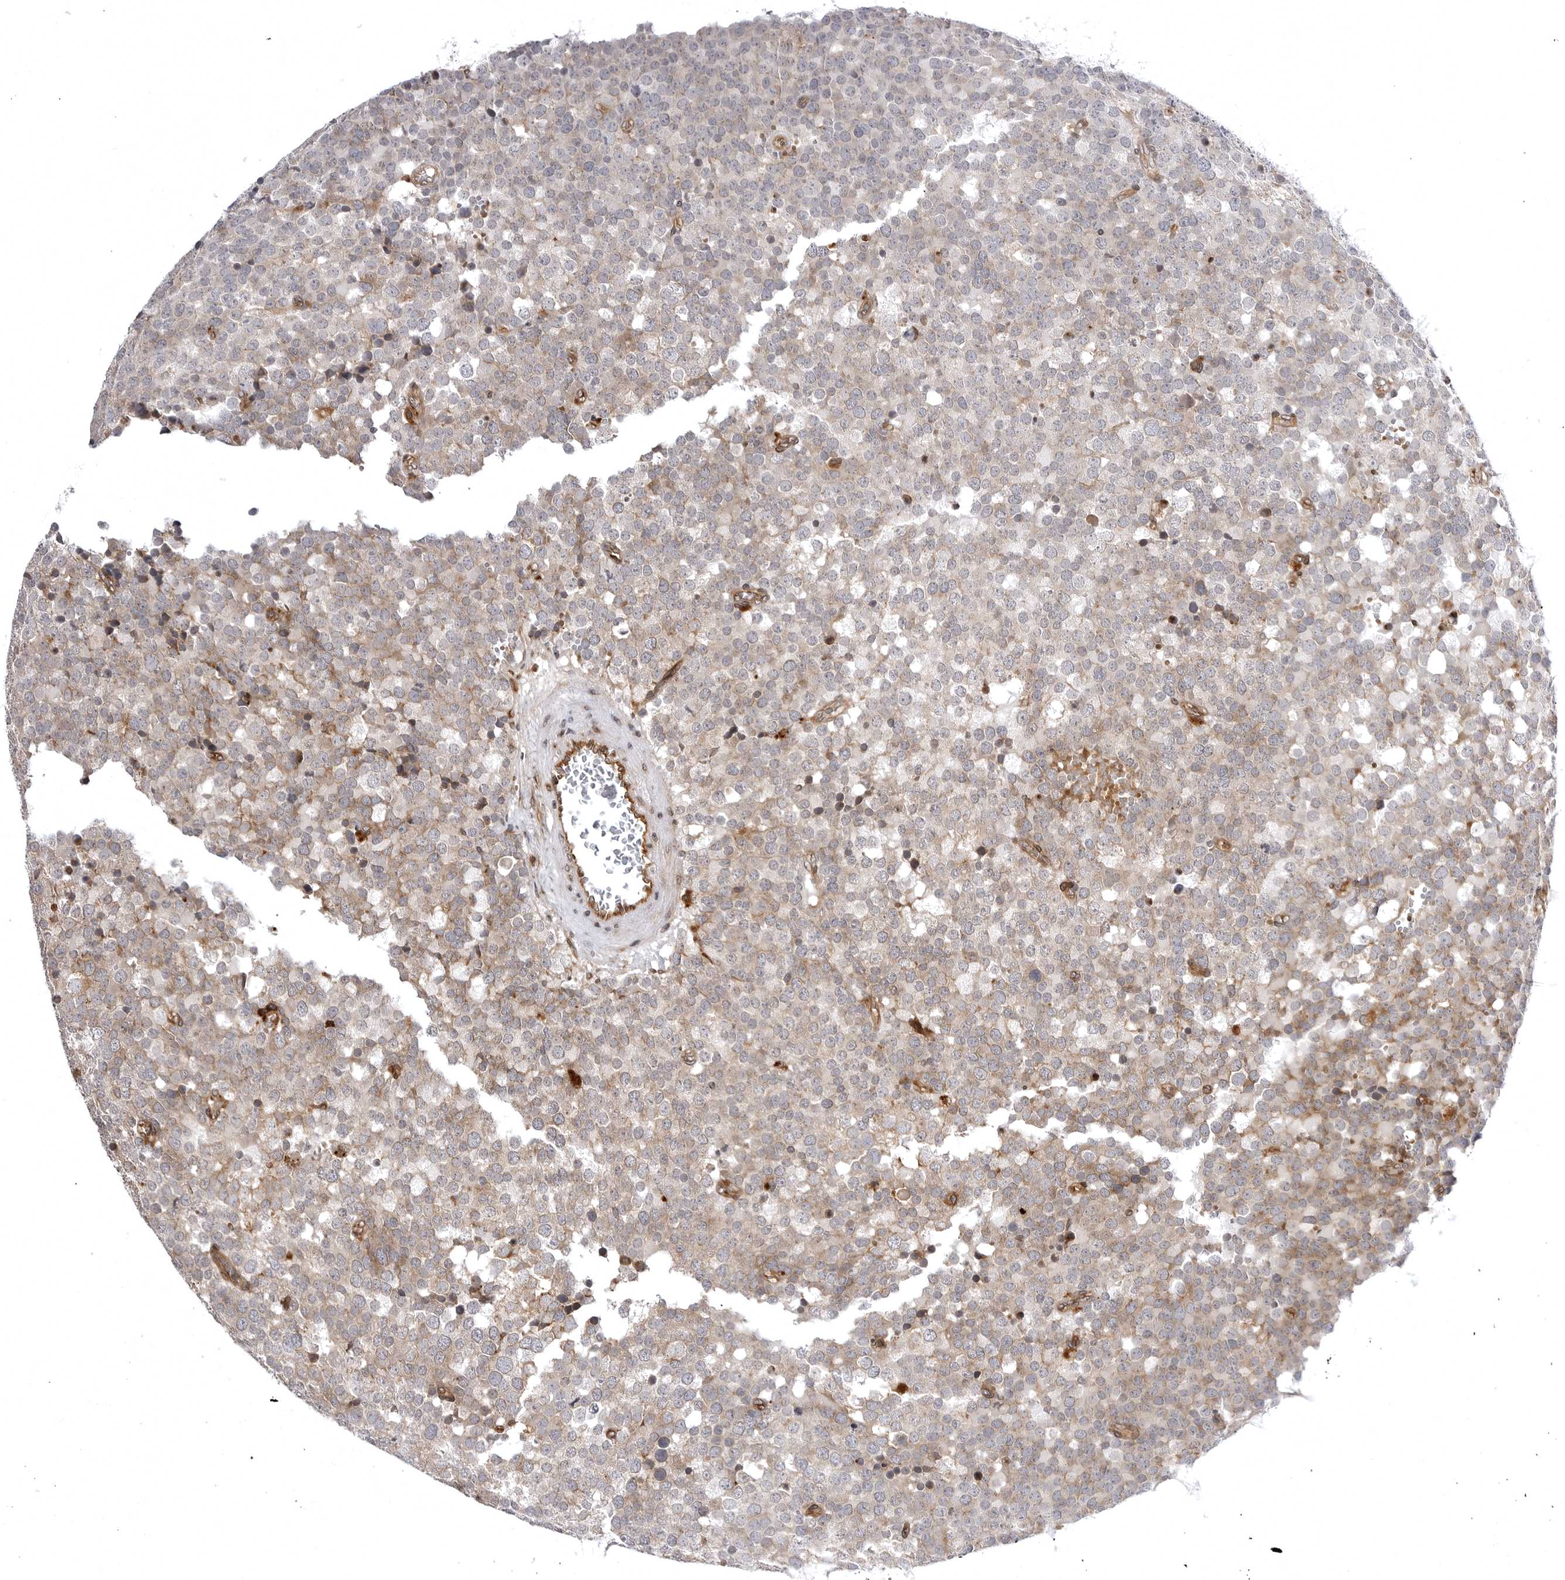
{"staining": {"intensity": "weak", "quantity": ">75%", "location": "cytoplasmic/membranous"}, "tissue": "testis cancer", "cell_type": "Tumor cells", "image_type": "cancer", "snomed": [{"axis": "morphology", "description": "Seminoma, NOS"}, {"axis": "topography", "description": "Testis"}], "caption": "Testis cancer (seminoma) stained with DAB (3,3'-diaminobenzidine) immunohistochemistry shows low levels of weak cytoplasmic/membranous expression in about >75% of tumor cells.", "gene": "ARL5A", "patient": {"sex": "male", "age": 71}}